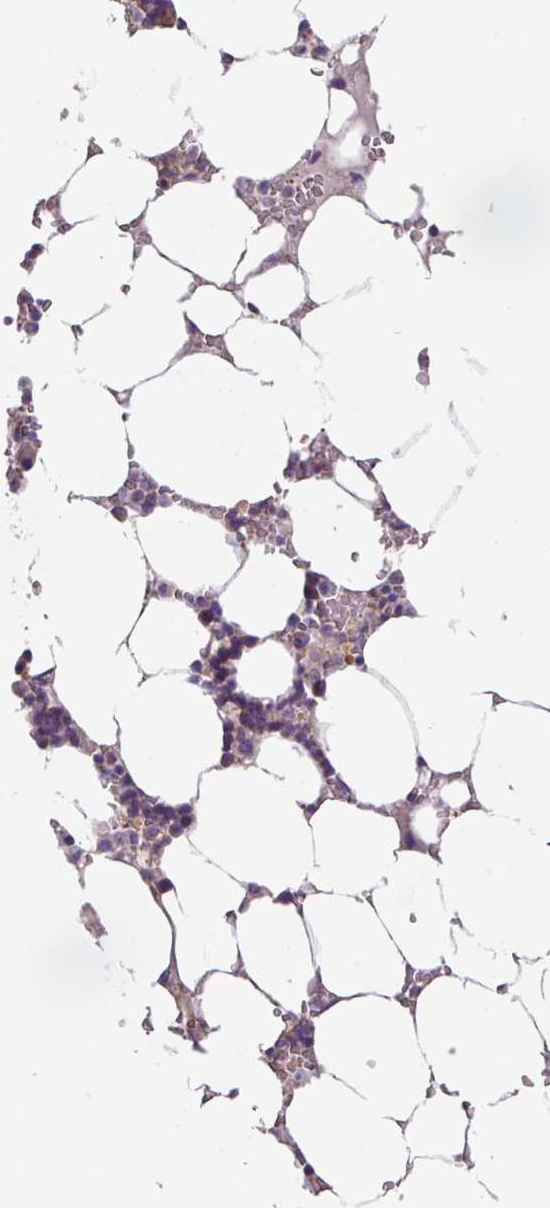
{"staining": {"intensity": "moderate", "quantity": "25%-75%", "location": "cytoplasmic/membranous"}, "tissue": "bone marrow", "cell_type": "Hematopoietic cells", "image_type": "normal", "snomed": [{"axis": "morphology", "description": "Normal tissue, NOS"}, {"axis": "topography", "description": "Bone marrow"}], "caption": "IHC (DAB) staining of normal bone marrow demonstrates moderate cytoplasmic/membranous protein positivity in approximately 25%-75% of hematopoietic cells.", "gene": "MRRF", "patient": {"sex": "male", "age": 64}}